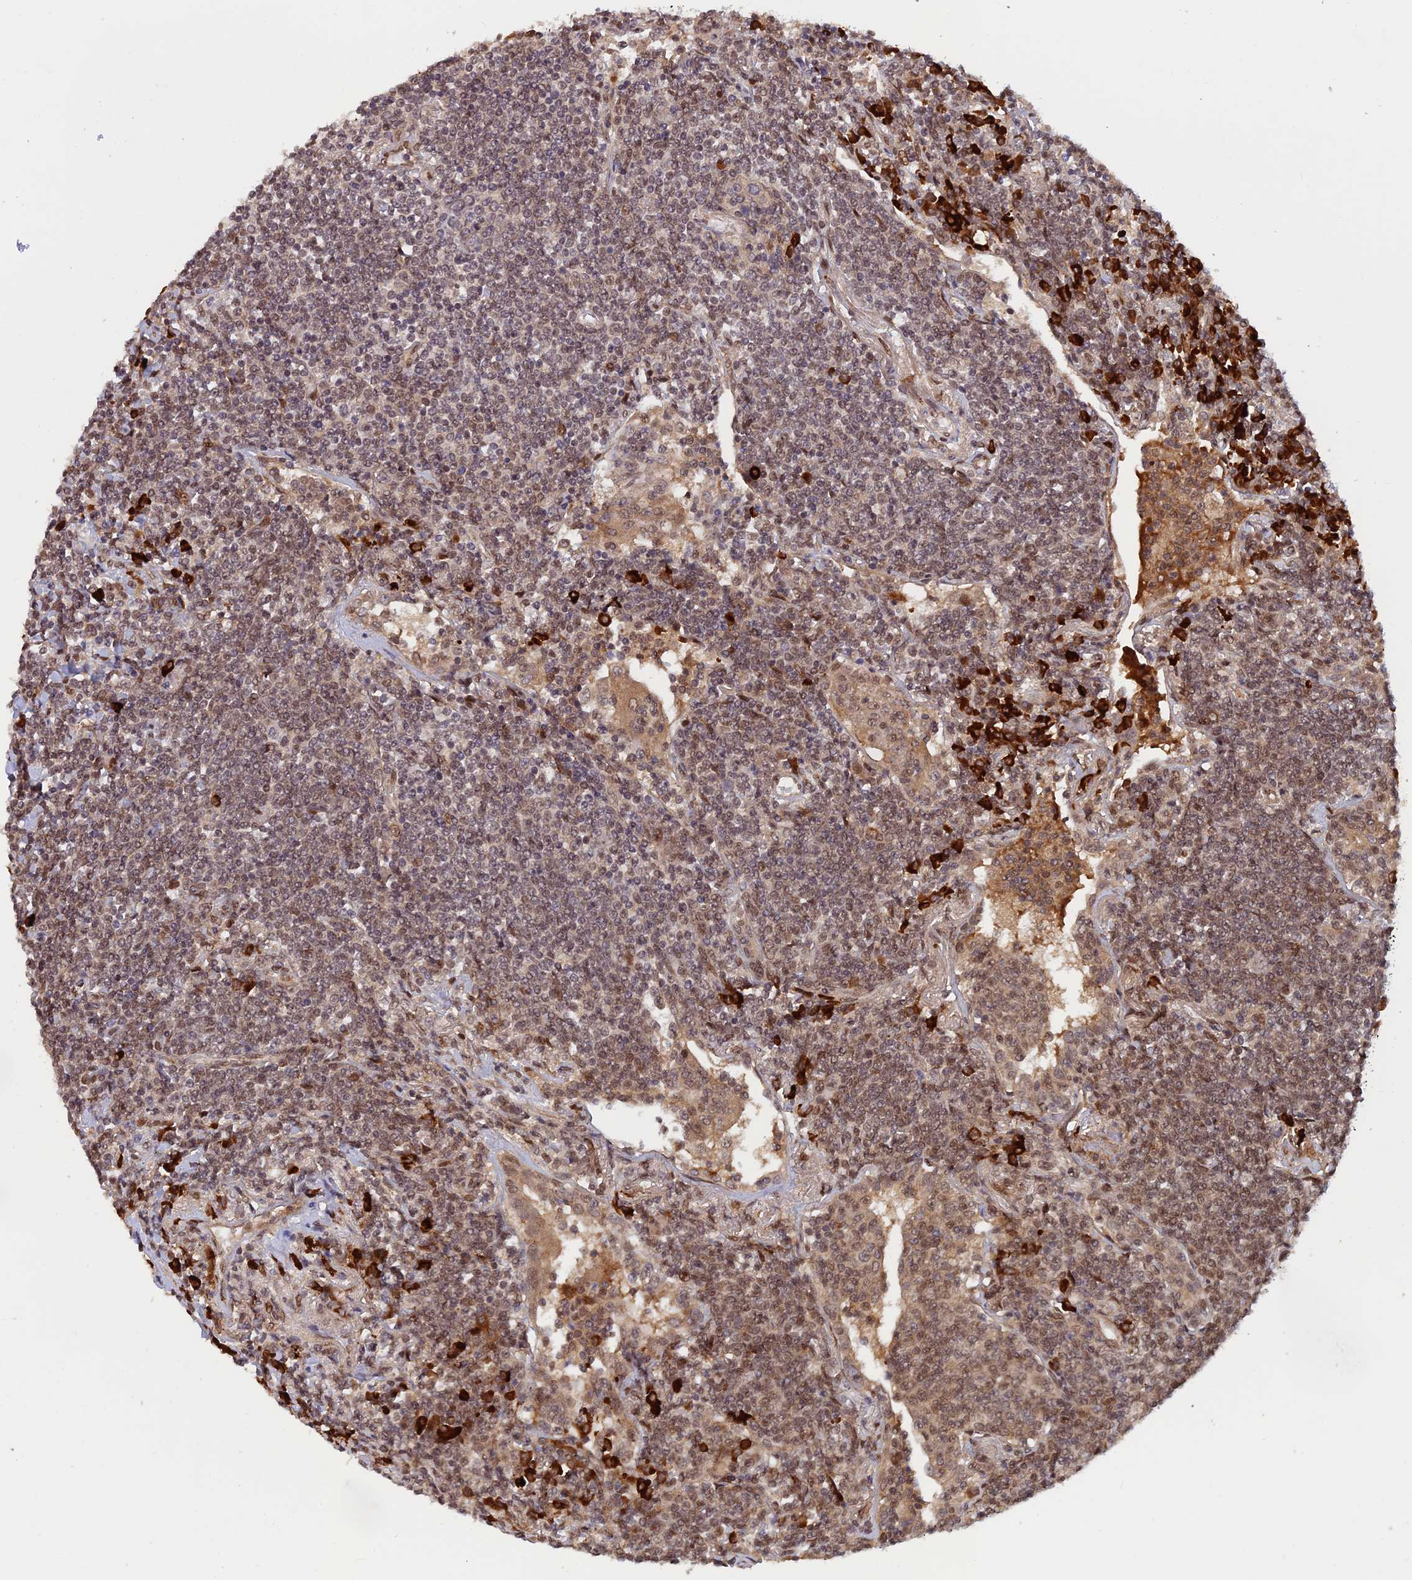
{"staining": {"intensity": "moderate", "quantity": ">75%", "location": "nuclear"}, "tissue": "lymphoma", "cell_type": "Tumor cells", "image_type": "cancer", "snomed": [{"axis": "morphology", "description": "Malignant lymphoma, non-Hodgkin's type, Low grade"}, {"axis": "topography", "description": "Lung"}], "caption": "Immunohistochemical staining of human low-grade malignant lymphoma, non-Hodgkin's type displays moderate nuclear protein expression in approximately >75% of tumor cells. (DAB (3,3'-diaminobenzidine) = brown stain, brightfield microscopy at high magnification).", "gene": "ZNF565", "patient": {"sex": "female", "age": 71}}